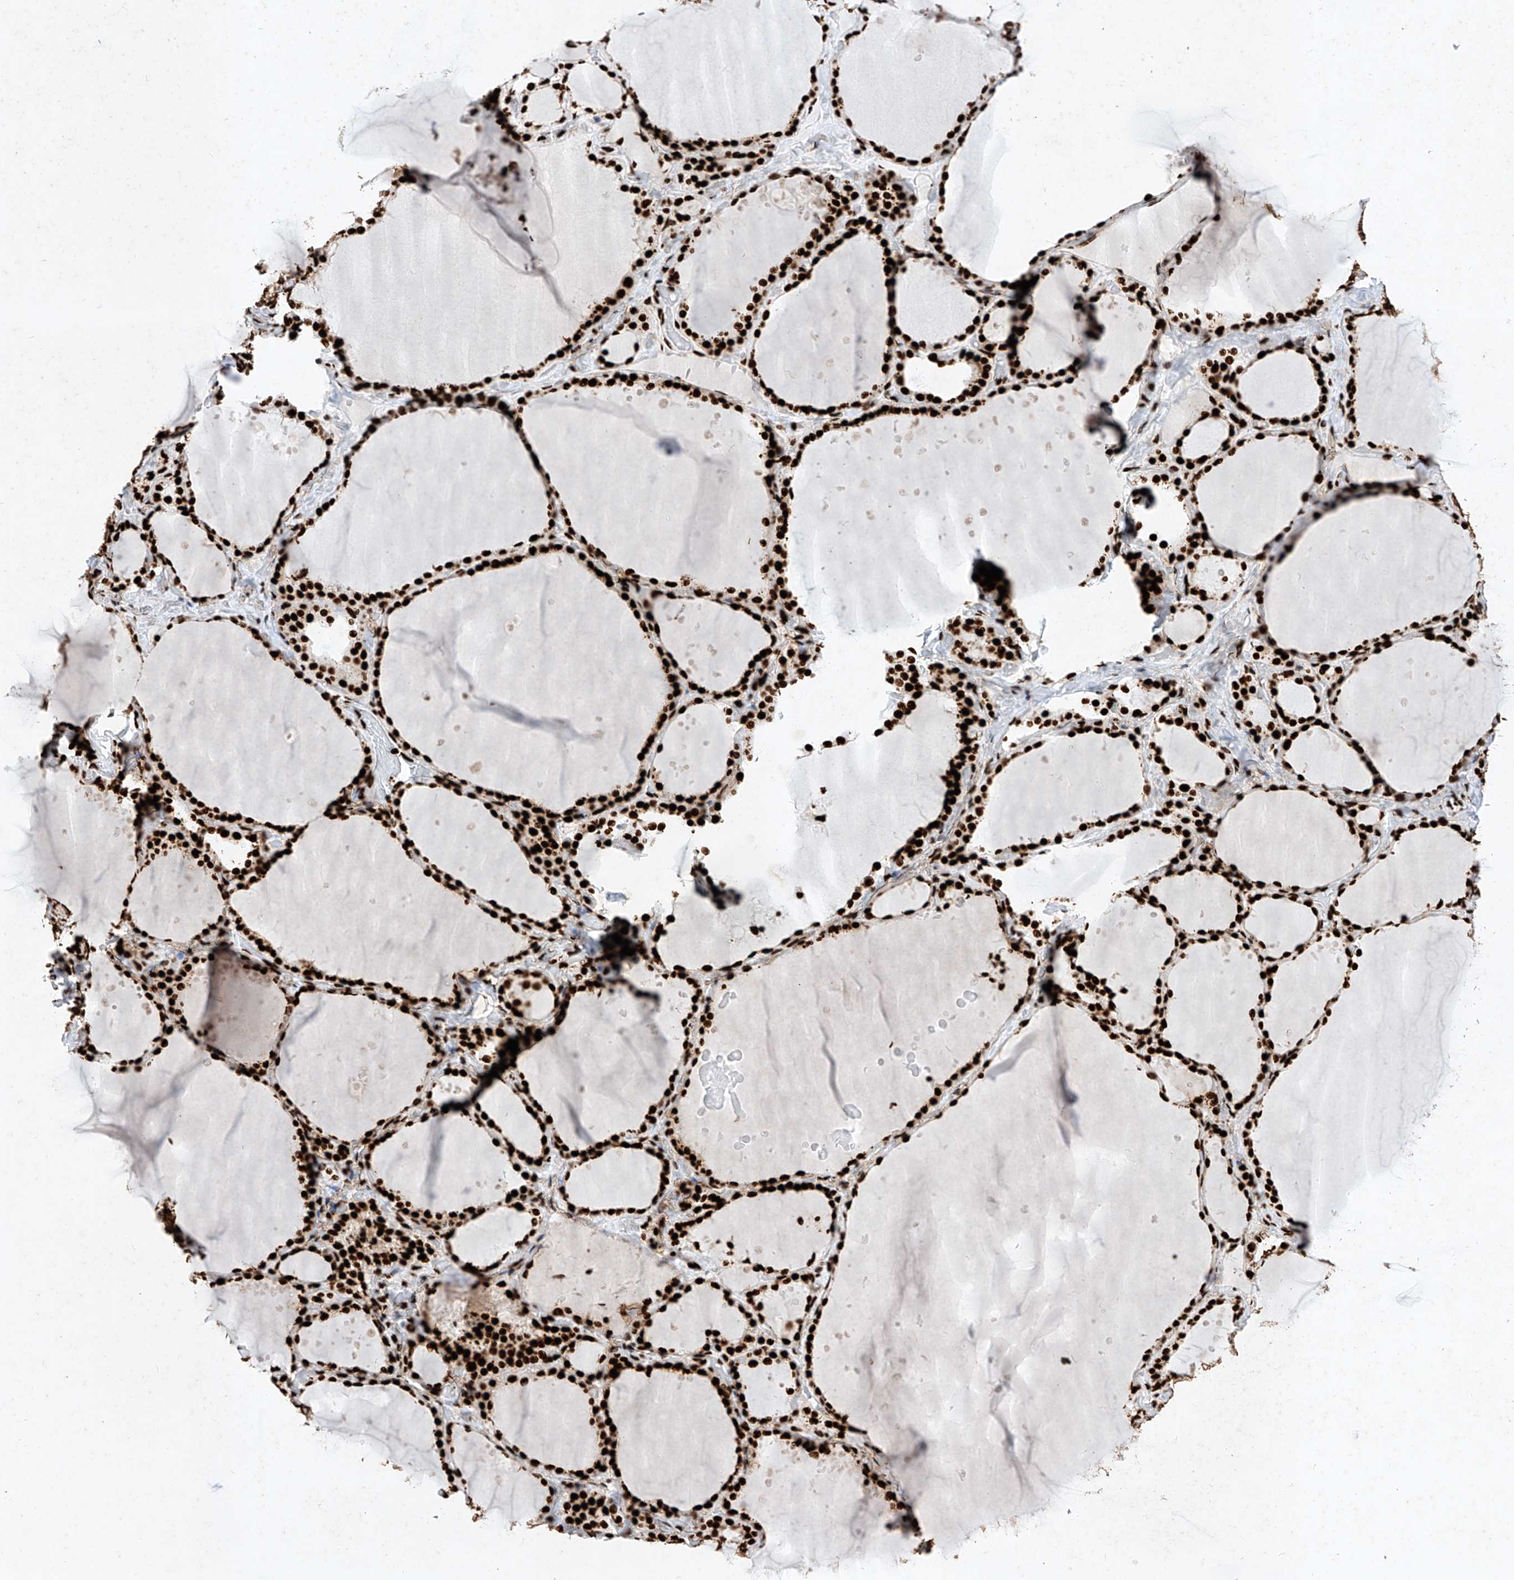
{"staining": {"intensity": "strong", "quantity": ">75%", "location": "nuclear"}, "tissue": "thyroid gland", "cell_type": "Glandular cells", "image_type": "normal", "snomed": [{"axis": "morphology", "description": "Normal tissue, NOS"}, {"axis": "topography", "description": "Thyroid gland"}], "caption": "Immunohistochemistry staining of normal thyroid gland, which exhibits high levels of strong nuclear positivity in approximately >75% of glandular cells indicating strong nuclear protein expression. The staining was performed using DAB (brown) for protein detection and nuclei were counterstained in hematoxylin (blue).", "gene": "SRSF6", "patient": {"sex": "female", "age": 44}}